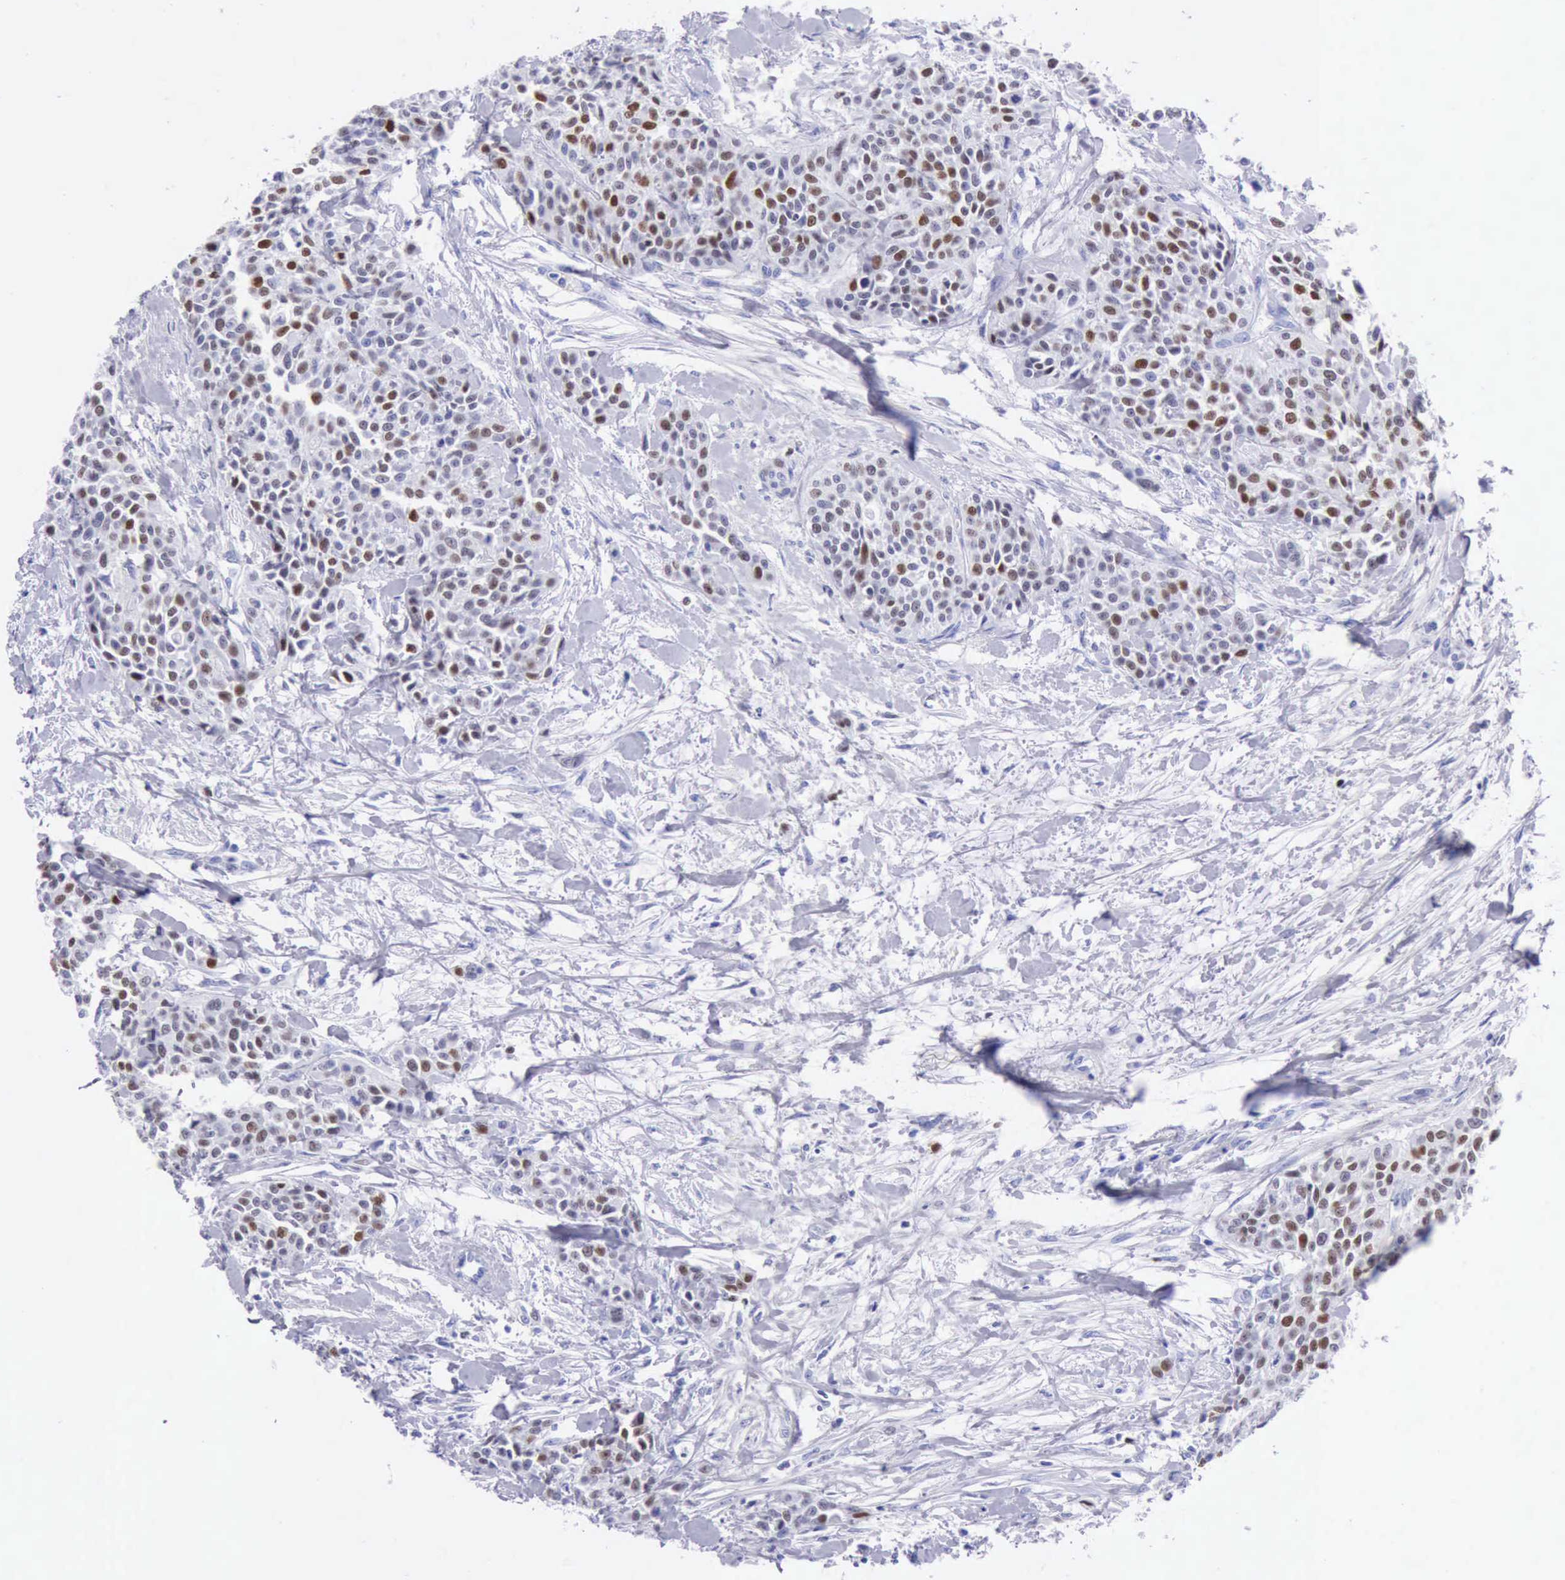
{"staining": {"intensity": "moderate", "quantity": "25%-75%", "location": "nuclear"}, "tissue": "urothelial cancer", "cell_type": "Tumor cells", "image_type": "cancer", "snomed": [{"axis": "morphology", "description": "Urothelial carcinoma, High grade"}, {"axis": "topography", "description": "Urinary bladder"}], "caption": "Immunohistochemical staining of urothelial cancer exhibits medium levels of moderate nuclear positivity in about 25%-75% of tumor cells.", "gene": "MCM2", "patient": {"sex": "male", "age": 56}}